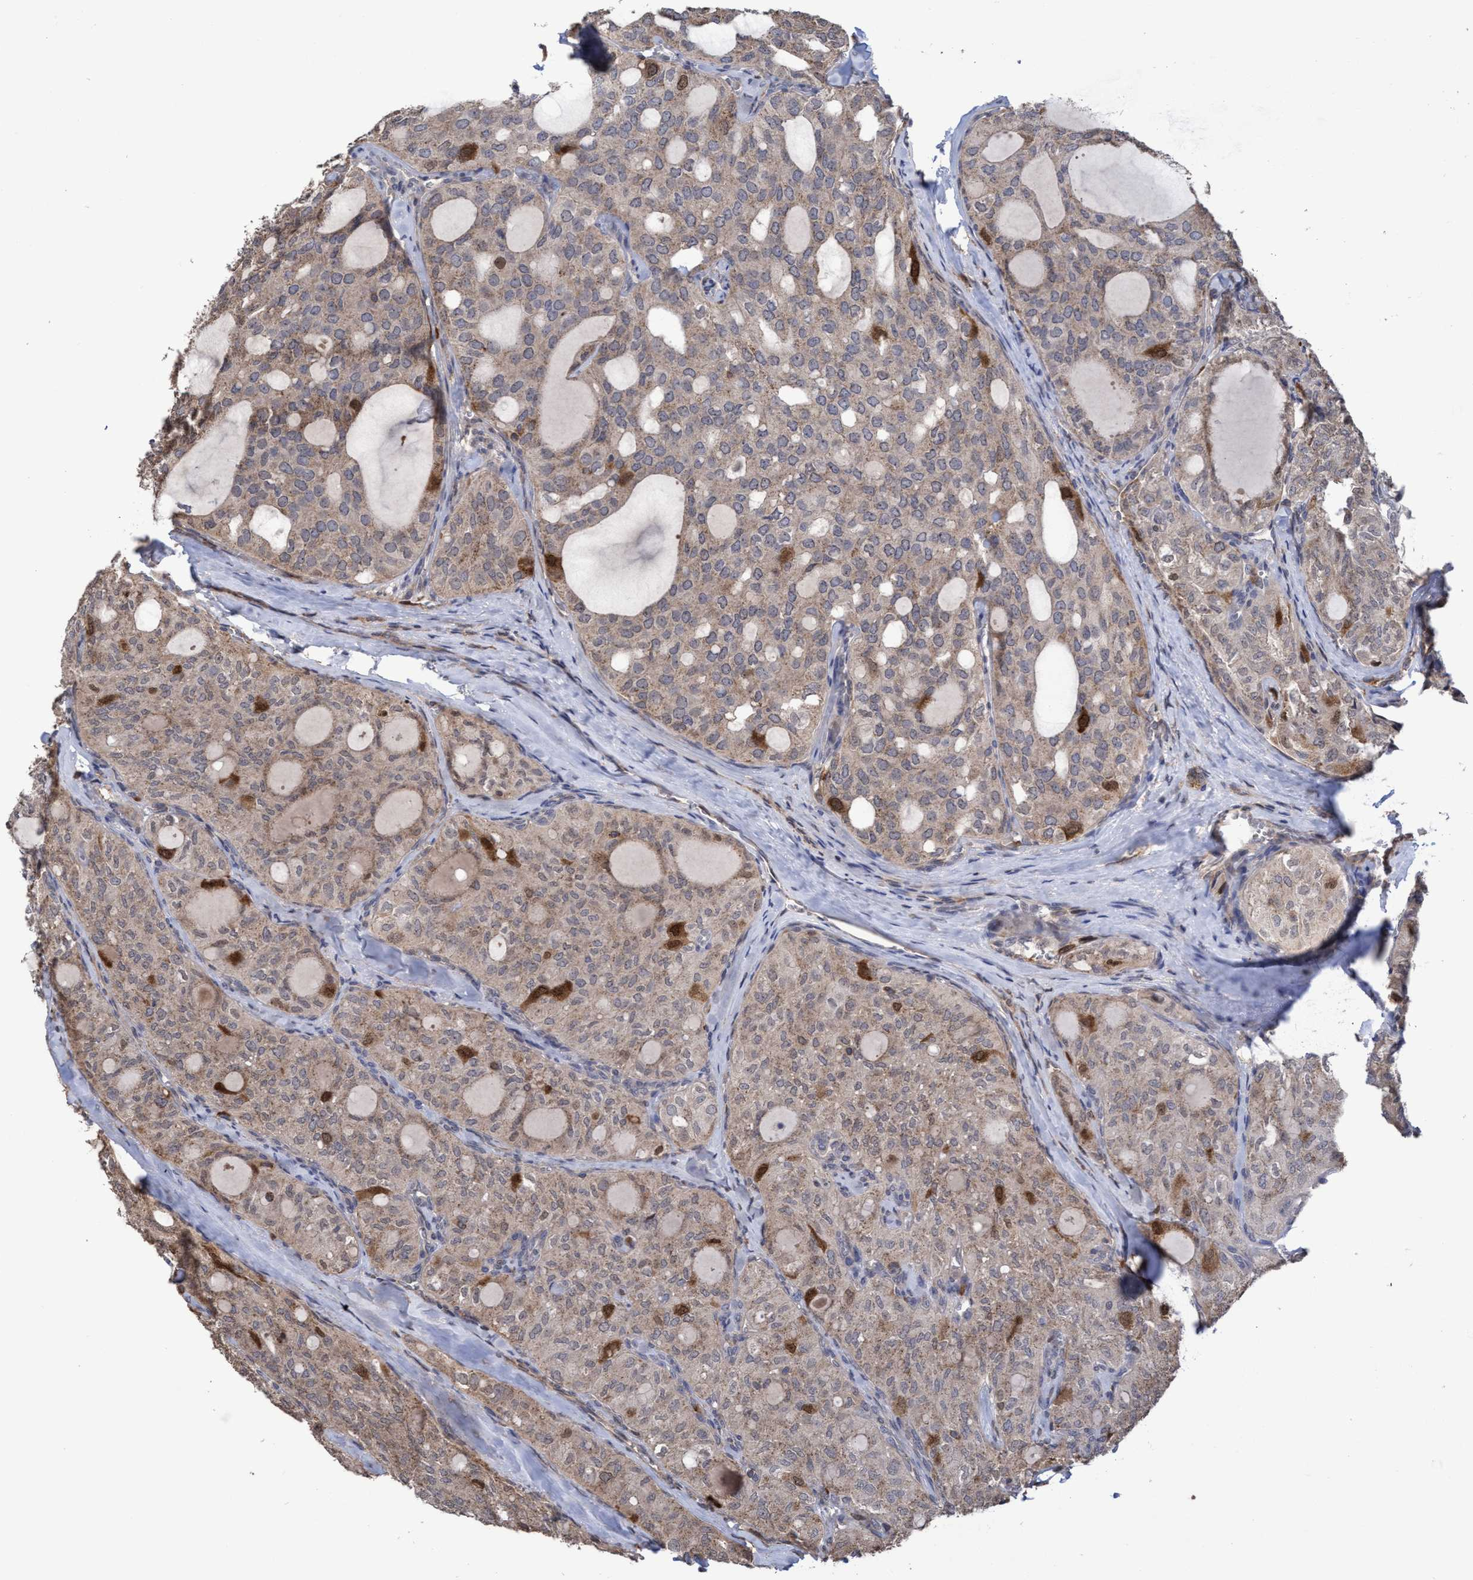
{"staining": {"intensity": "weak", "quantity": ">75%", "location": "cytoplasmic/membranous"}, "tissue": "thyroid cancer", "cell_type": "Tumor cells", "image_type": "cancer", "snomed": [{"axis": "morphology", "description": "Follicular adenoma carcinoma, NOS"}, {"axis": "topography", "description": "Thyroid gland"}], "caption": "IHC image of neoplastic tissue: human thyroid follicular adenoma carcinoma stained using IHC displays low levels of weak protein expression localized specifically in the cytoplasmic/membranous of tumor cells, appearing as a cytoplasmic/membranous brown color.", "gene": "SLBP", "patient": {"sex": "male", "age": 75}}